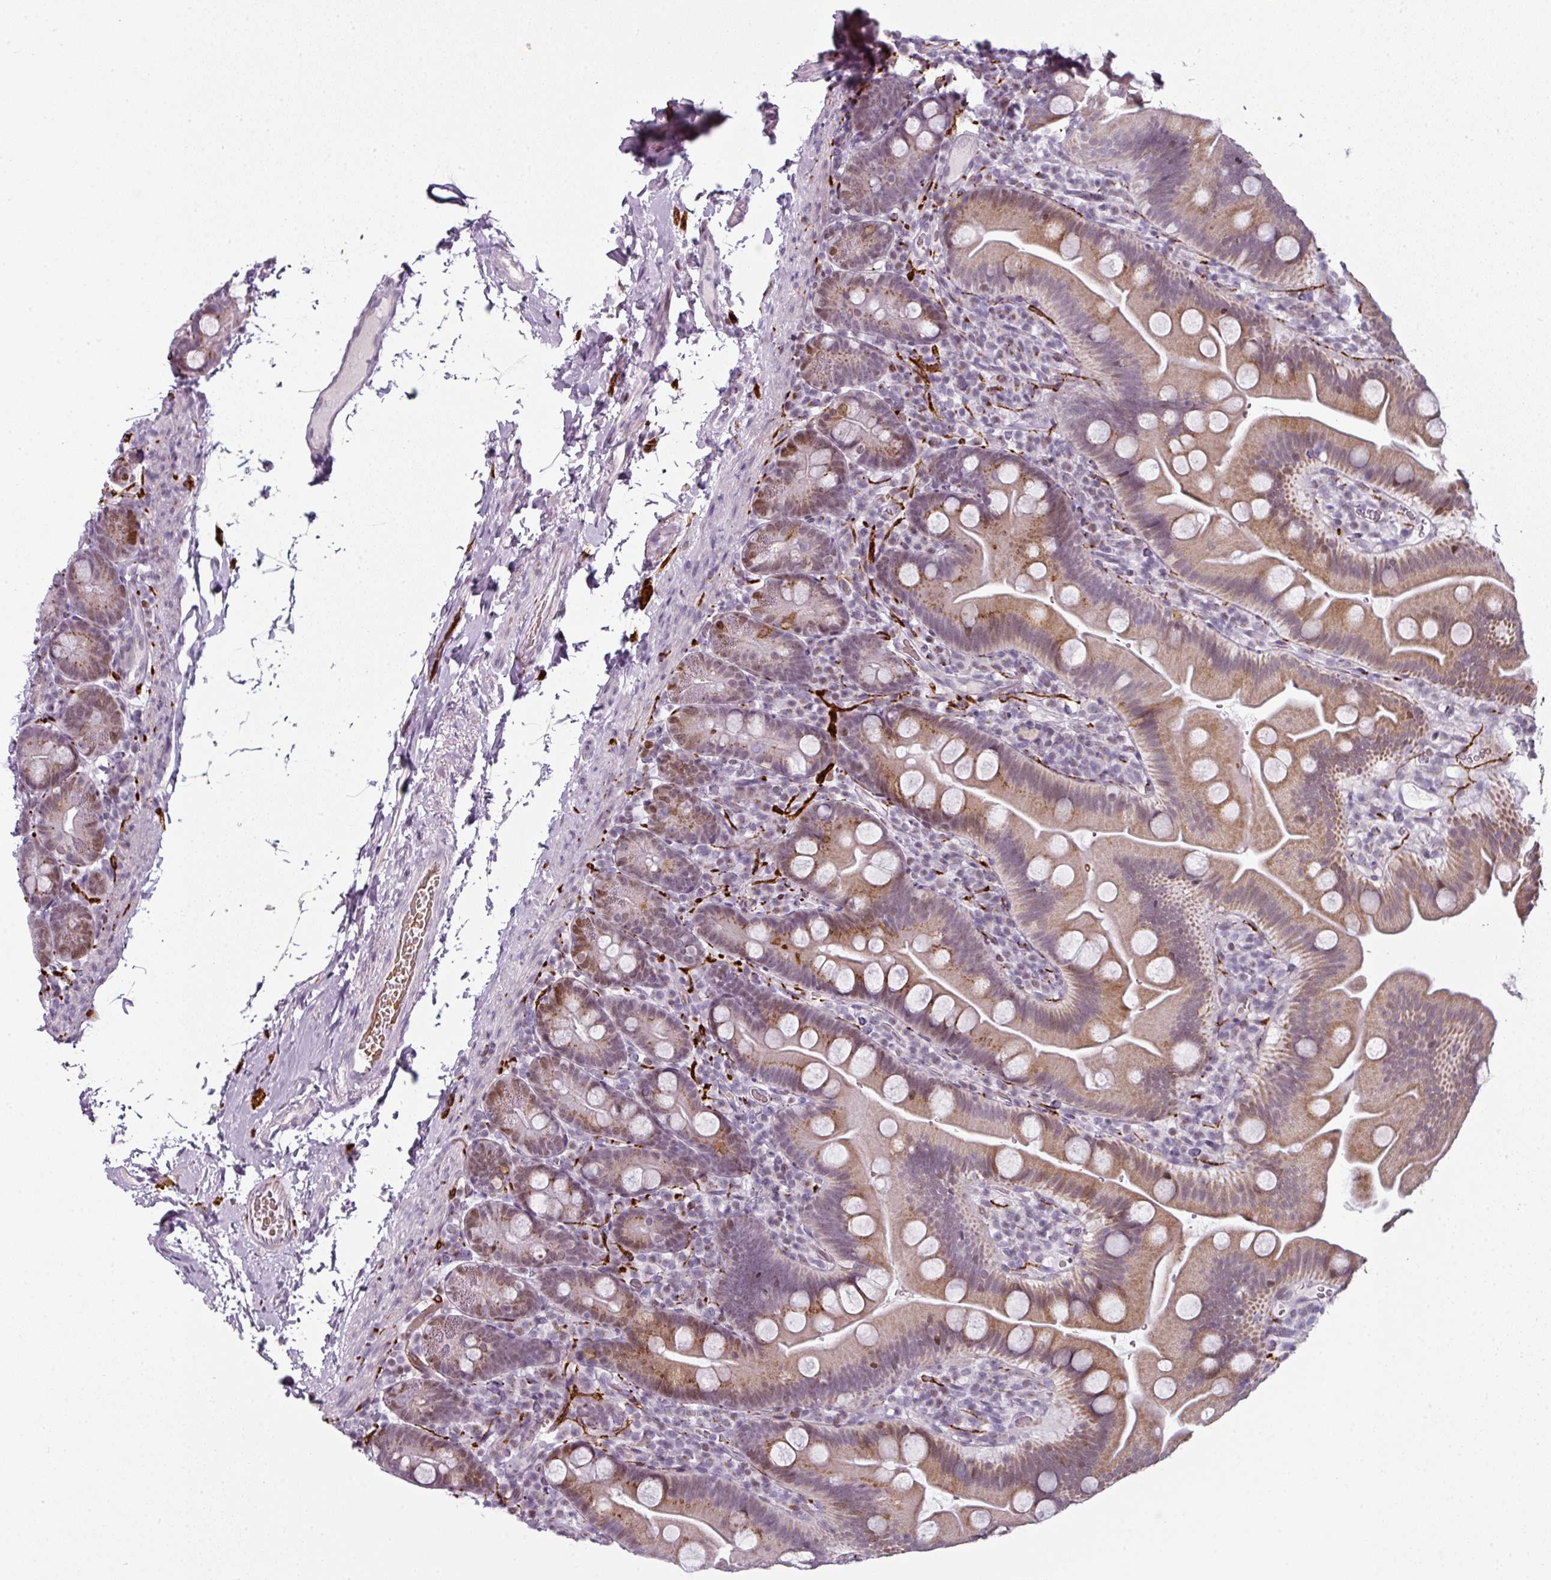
{"staining": {"intensity": "moderate", "quantity": "25%-75%", "location": "cytoplasmic/membranous,nuclear"}, "tissue": "small intestine", "cell_type": "Glandular cells", "image_type": "normal", "snomed": [{"axis": "morphology", "description": "Normal tissue, NOS"}, {"axis": "topography", "description": "Small intestine"}], "caption": "A histopathology image showing moderate cytoplasmic/membranous,nuclear positivity in approximately 25%-75% of glandular cells in benign small intestine, as visualized by brown immunohistochemical staining.", "gene": "SYT8", "patient": {"sex": "female", "age": 68}}